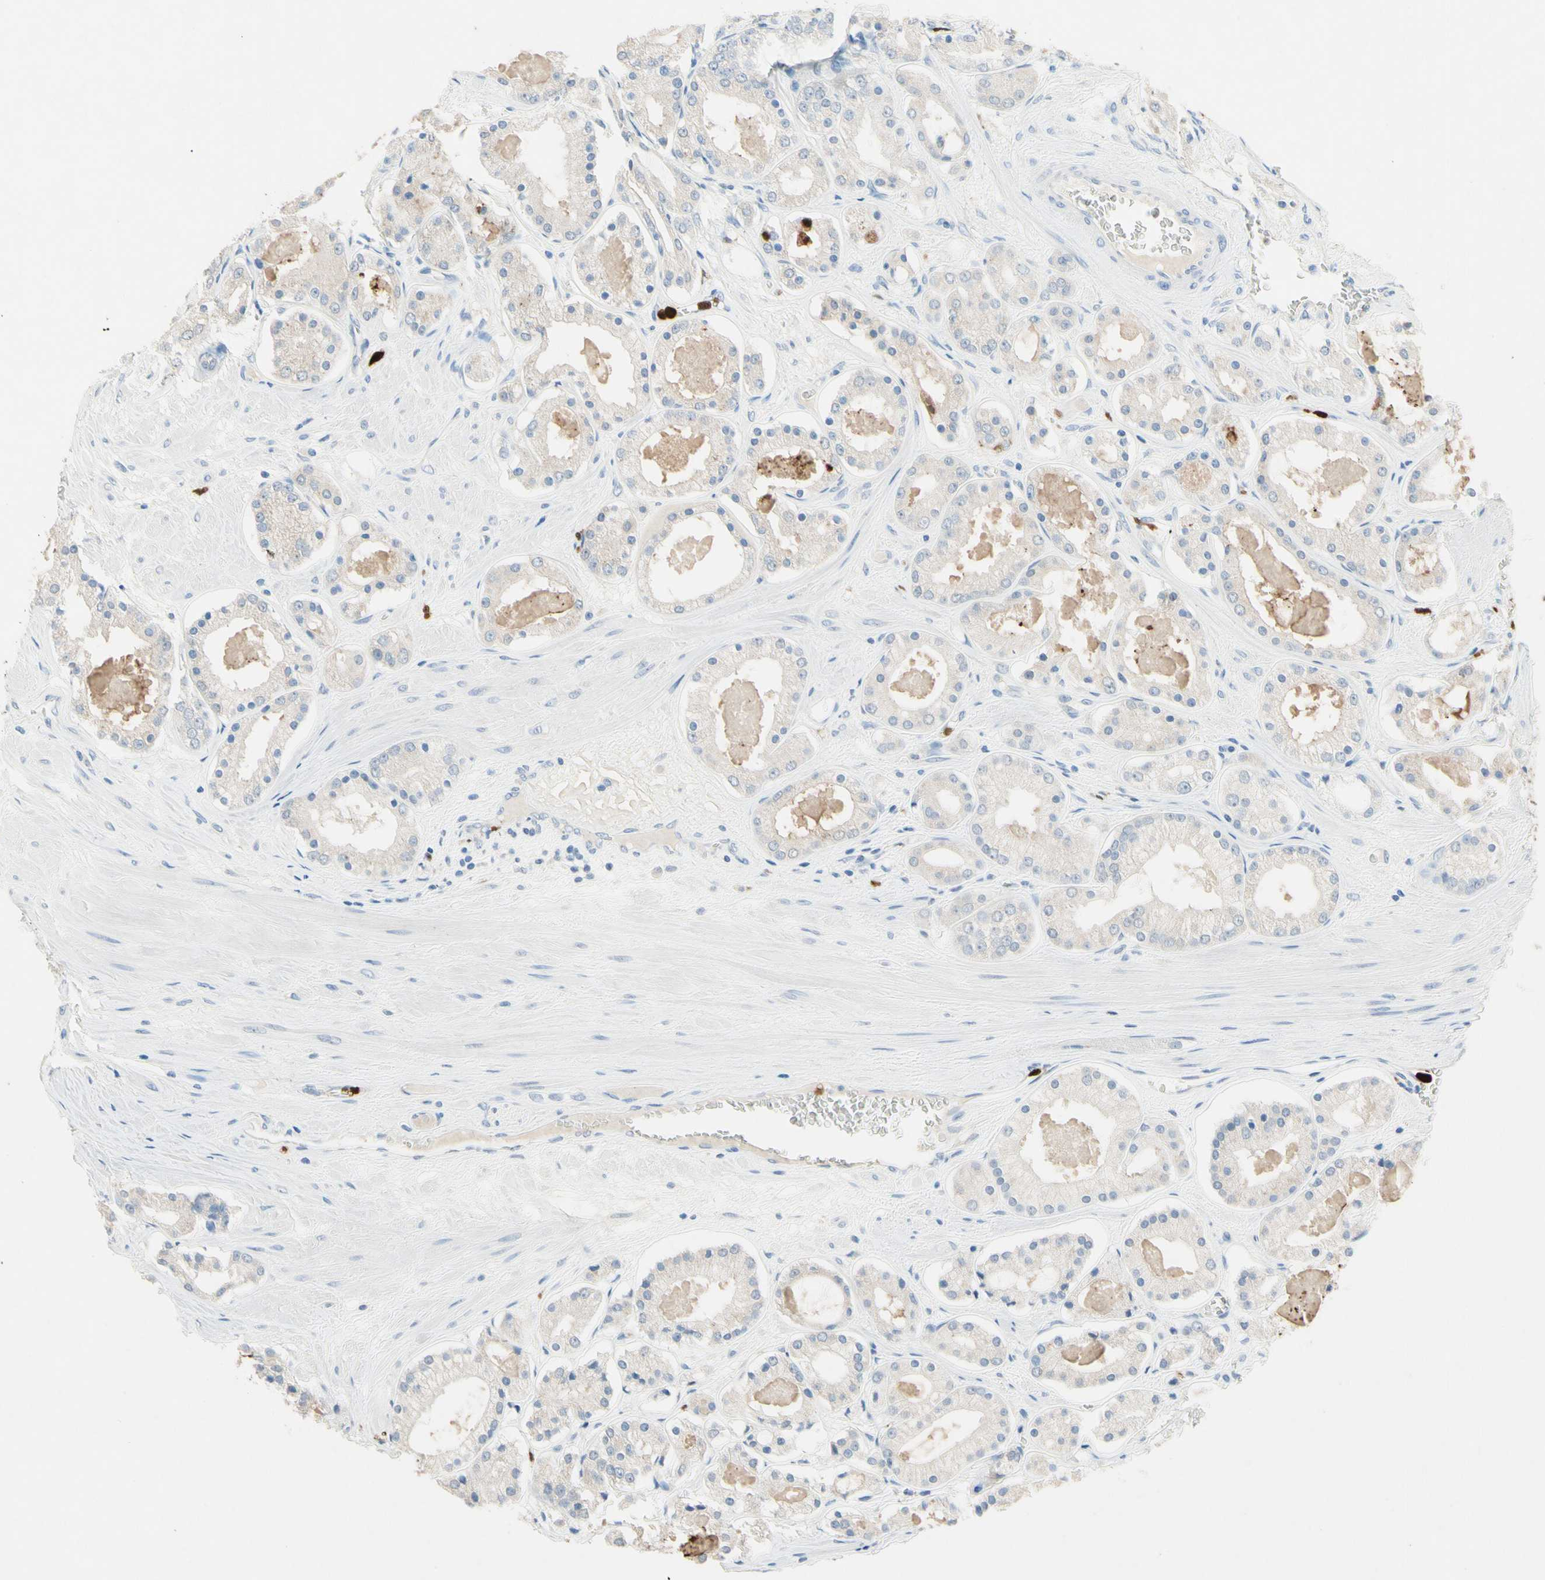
{"staining": {"intensity": "negative", "quantity": "none", "location": "none"}, "tissue": "prostate cancer", "cell_type": "Tumor cells", "image_type": "cancer", "snomed": [{"axis": "morphology", "description": "Adenocarcinoma, High grade"}, {"axis": "topography", "description": "Prostate"}], "caption": "DAB (3,3'-diaminobenzidine) immunohistochemical staining of human prostate cancer shows no significant expression in tumor cells.", "gene": "NFKBIZ", "patient": {"sex": "male", "age": 66}}